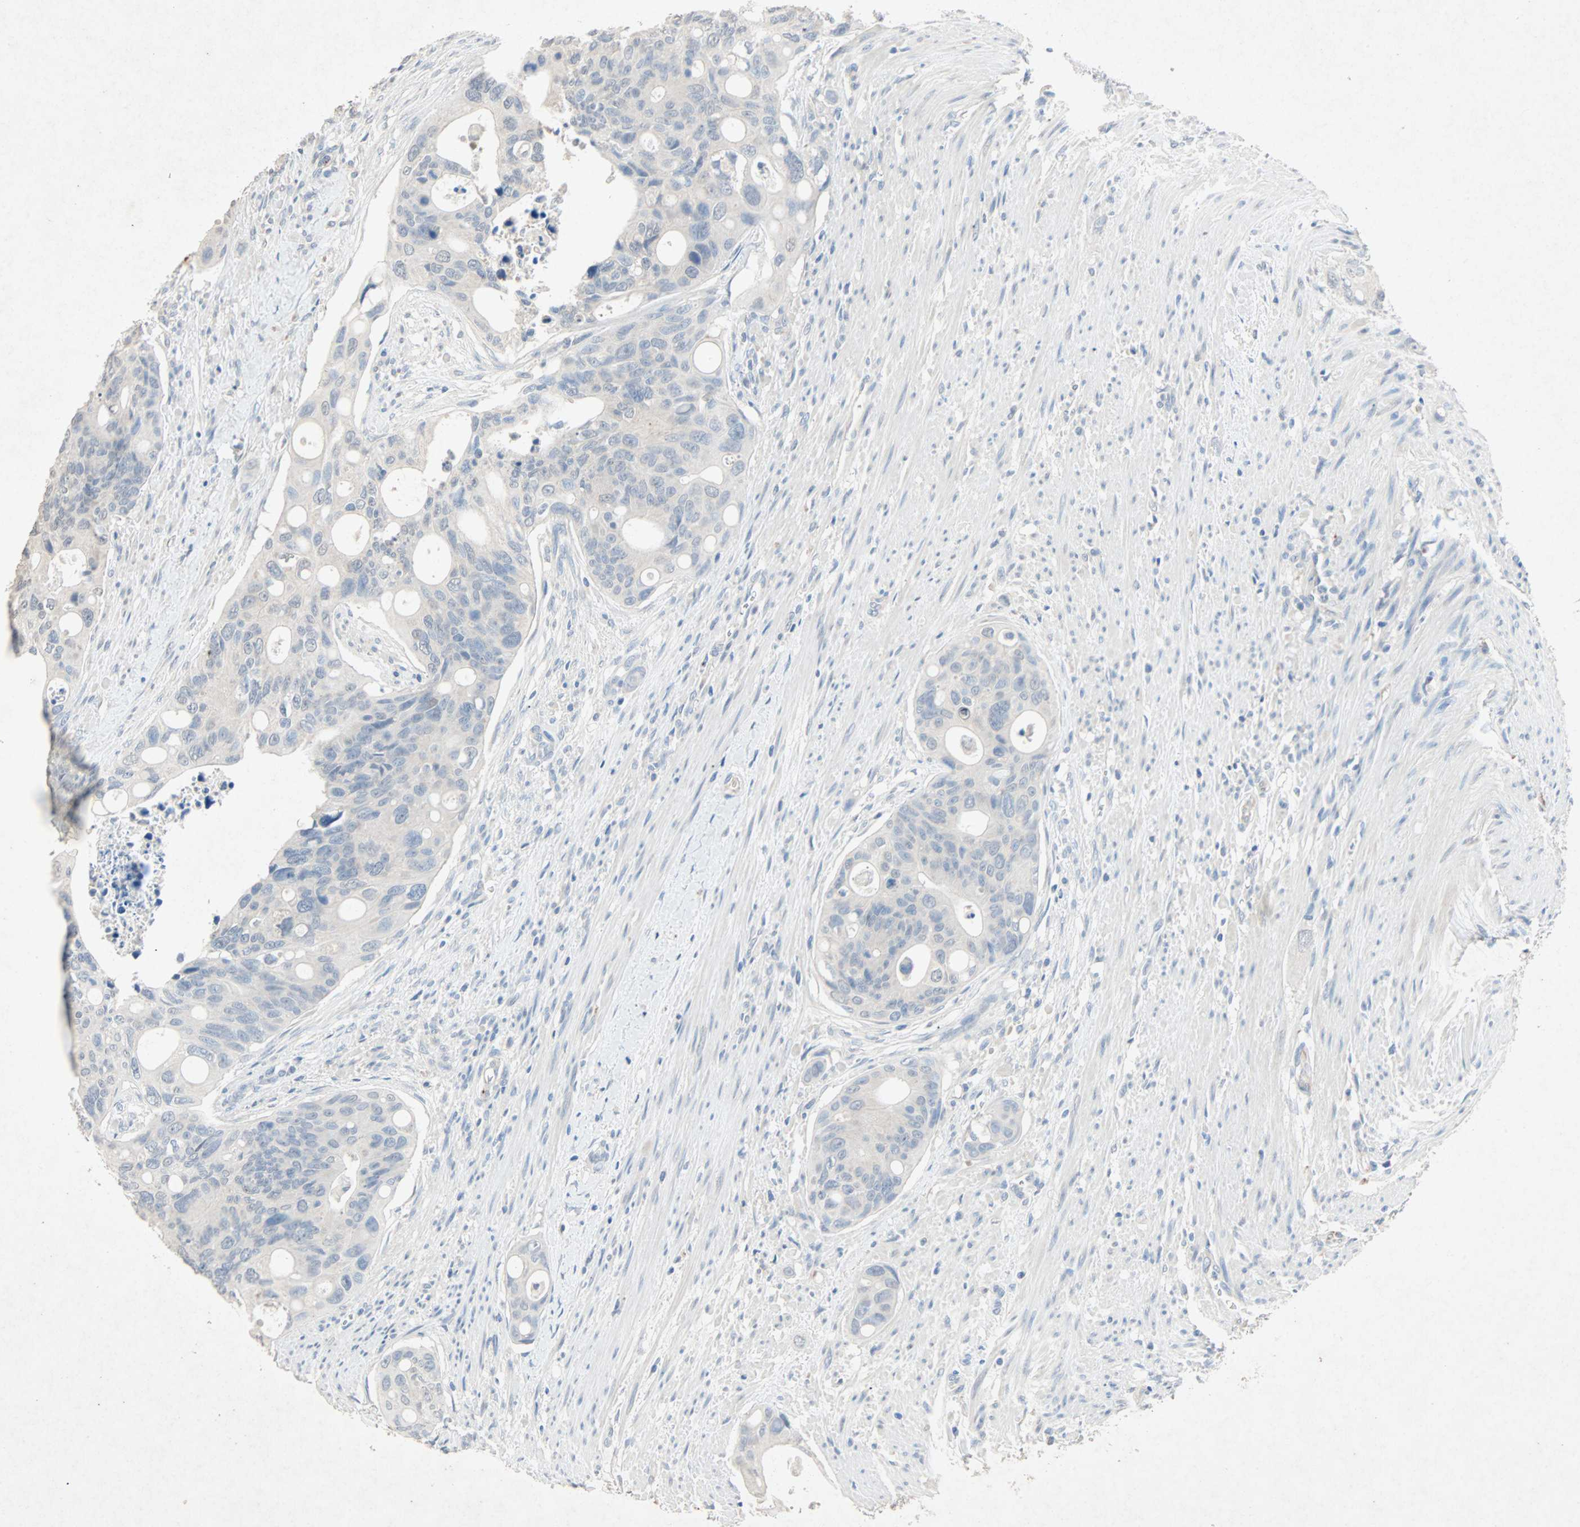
{"staining": {"intensity": "negative", "quantity": "none", "location": "none"}, "tissue": "colorectal cancer", "cell_type": "Tumor cells", "image_type": "cancer", "snomed": [{"axis": "morphology", "description": "Adenocarcinoma, NOS"}, {"axis": "topography", "description": "Colon"}], "caption": "This micrograph is of colorectal cancer (adenocarcinoma) stained with IHC to label a protein in brown with the nuclei are counter-stained blue. There is no expression in tumor cells.", "gene": "PCDHB2", "patient": {"sex": "female", "age": 57}}